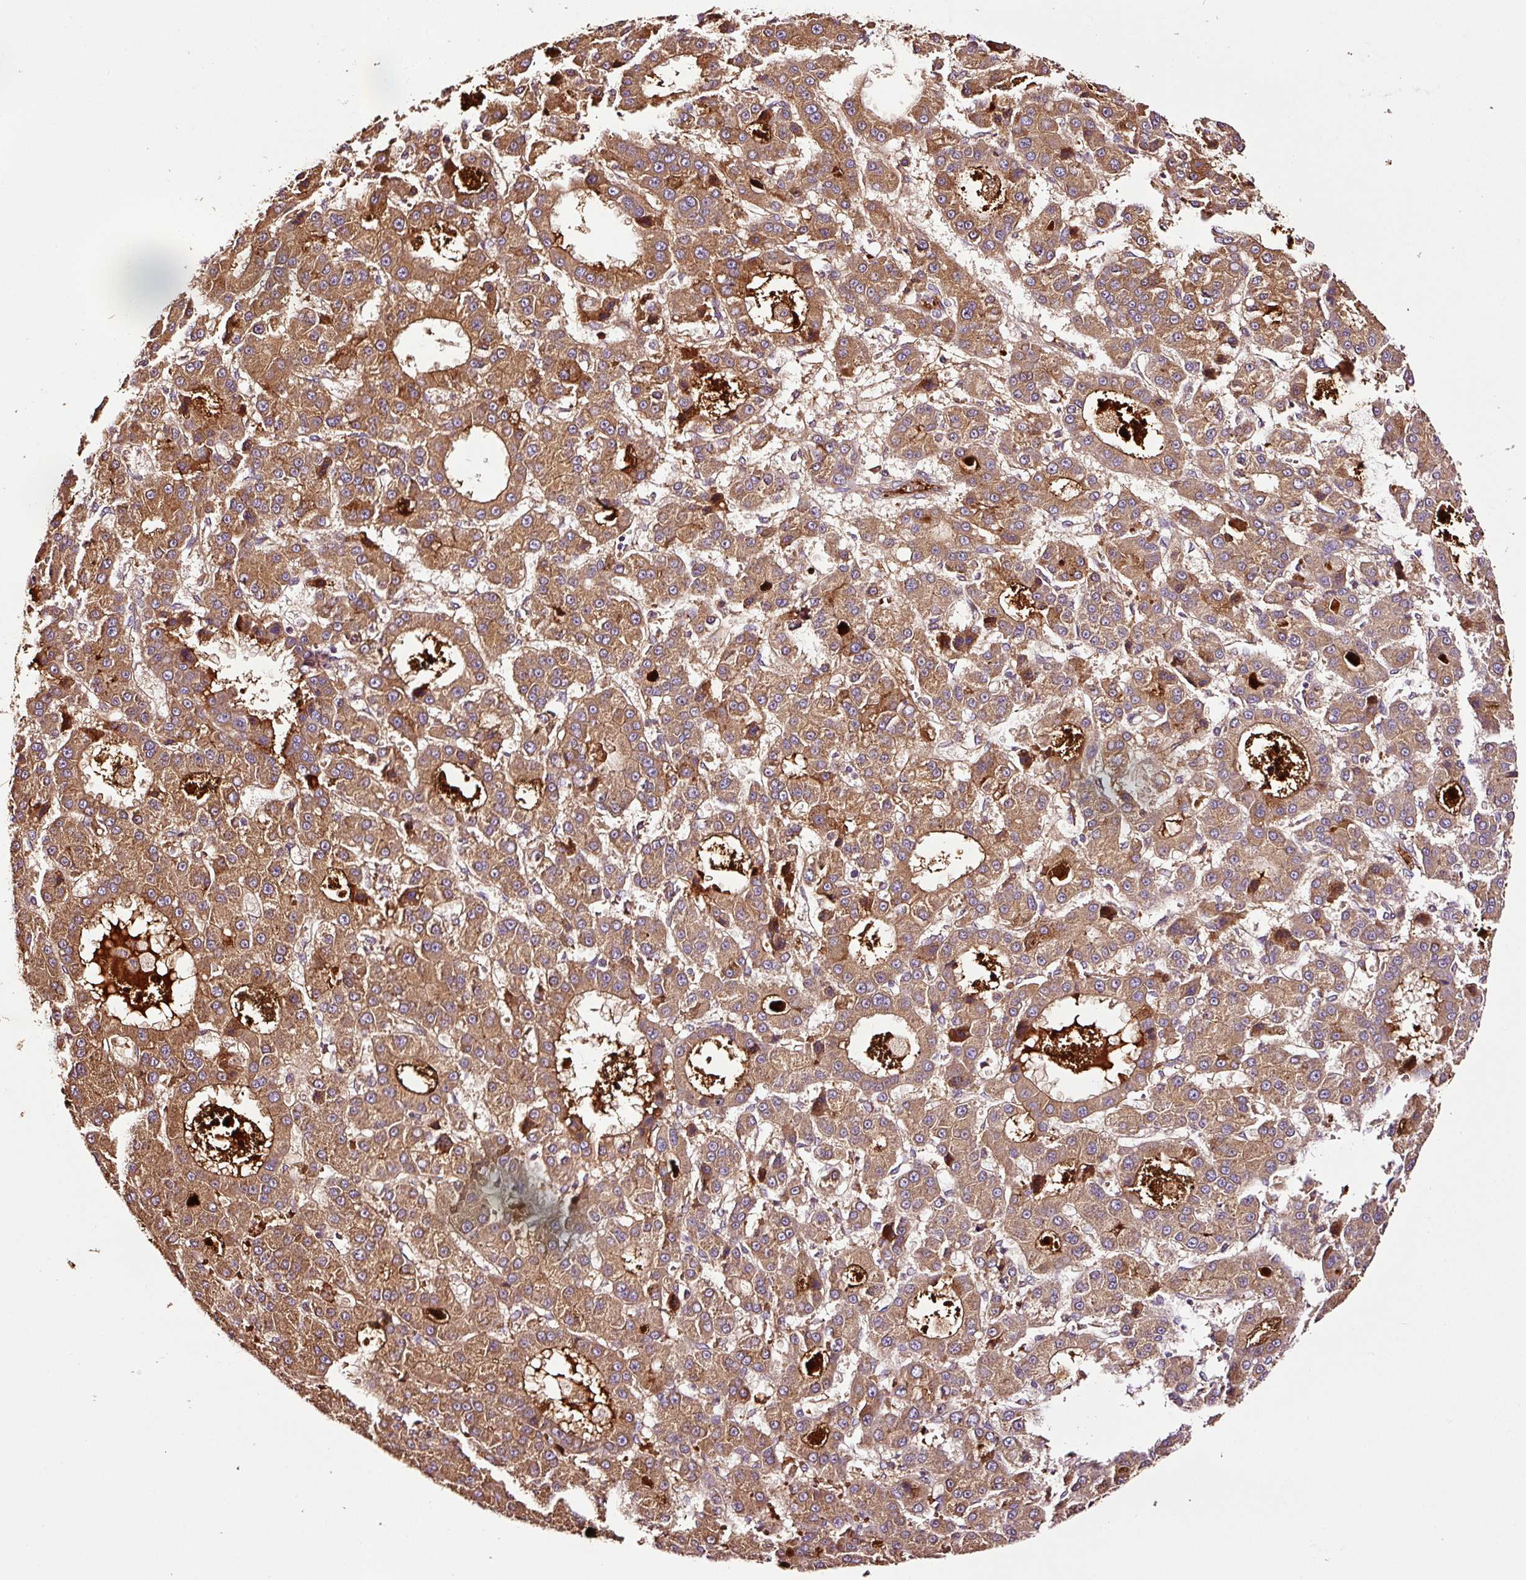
{"staining": {"intensity": "moderate", "quantity": ">75%", "location": "cytoplasmic/membranous"}, "tissue": "liver cancer", "cell_type": "Tumor cells", "image_type": "cancer", "snomed": [{"axis": "morphology", "description": "Carcinoma, Hepatocellular, NOS"}, {"axis": "topography", "description": "Liver"}], "caption": "Hepatocellular carcinoma (liver) stained with immunohistochemistry (IHC) displays moderate cytoplasmic/membranous staining in about >75% of tumor cells.", "gene": "PGLYRP2", "patient": {"sex": "male", "age": 70}}